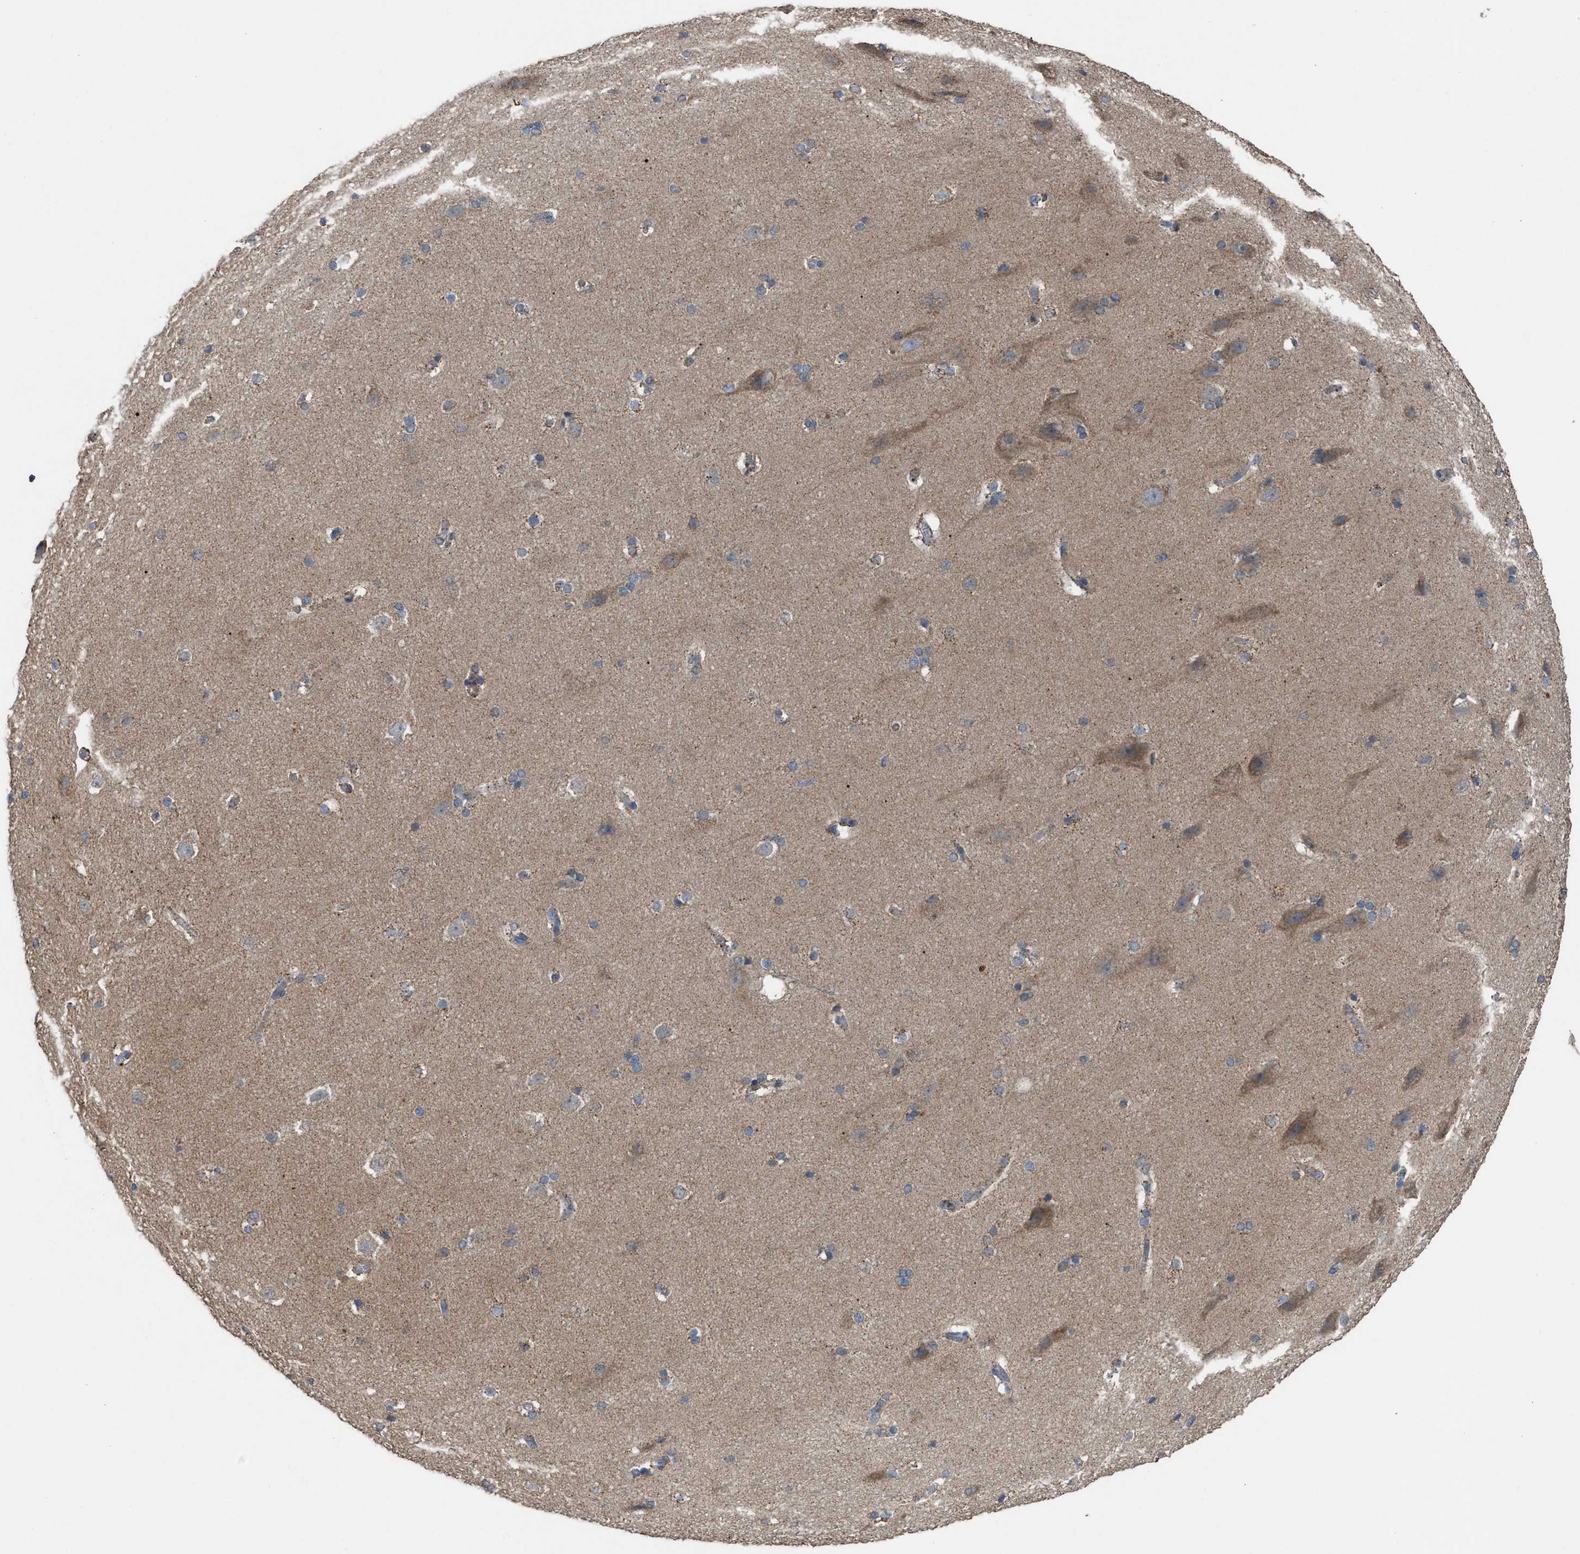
{"staining": {"intensity": "weak", "quantity": ">75%", "location": "cytoplasmic/membranous"}, "tissue": "cerebral cortex", "cell_type": "Endothelial cells", "image_type": "normal", "snomed": [{"axis": "morphology", "description": "Normal tissue, NOS"}, {"axis": "topography", "description": "Cerebral cortex"}, {"axis": "topography", "description": "Hippocampus"}], "caption": "Protein analysis of normal cerebral cortex reveals weak cytoplasmic/membranous positivity in approximately >75% of endothelial cells. (DAB (3,3'-diaminobenzidine) = brown stain, brightfield microscopy at high magnification).", "gene": "TPK1", "patient": {"sex": "female", "age": 19}}